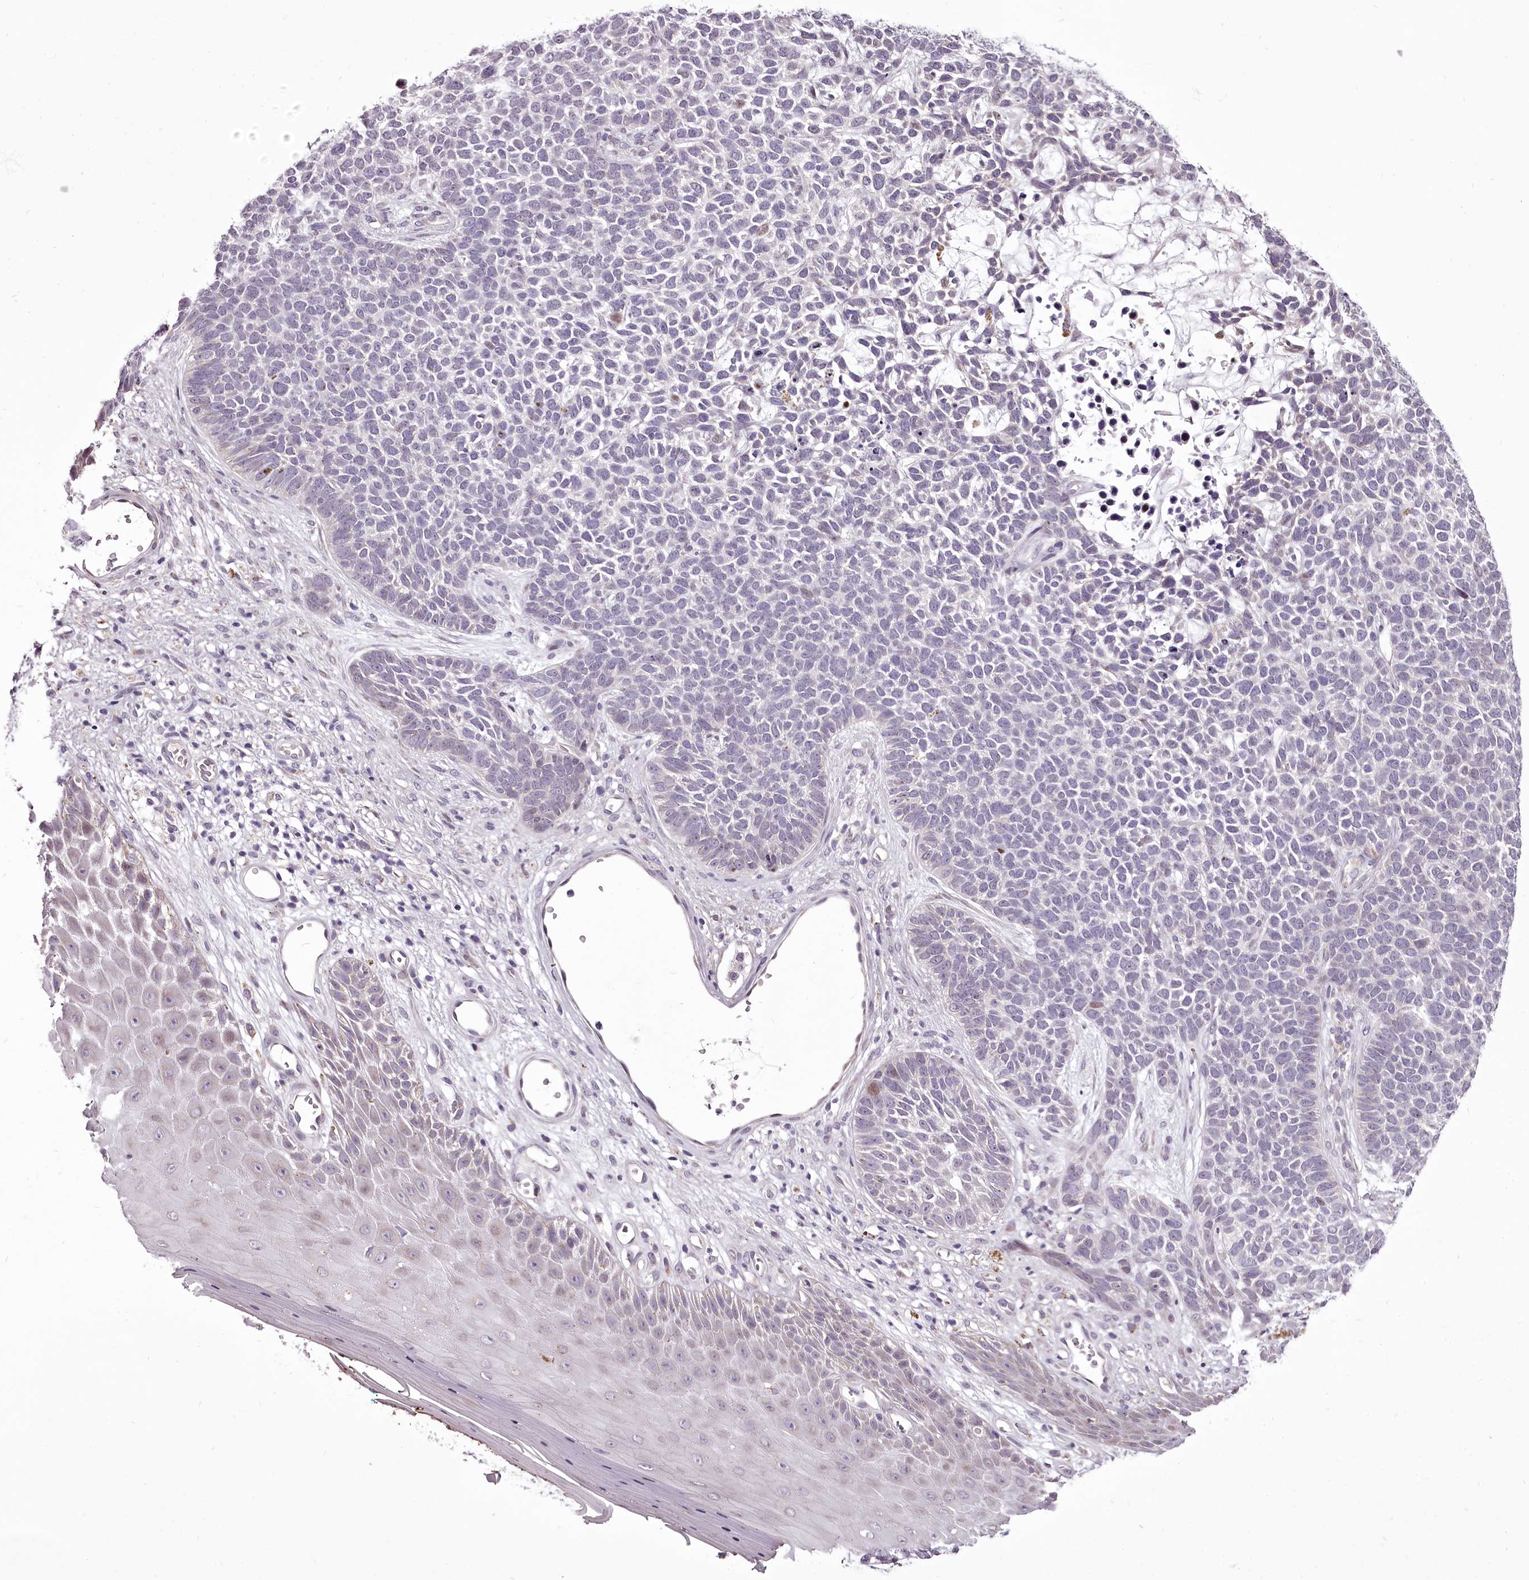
{"staining": {"intensity": "negative", "quantity": "none", "location": "none"}, "tissue": "skin cancer", "cell_type": "Tumor cells", "image_type": "cancer", "snomed": [{"axis": "morphology", "description": "Basal cell carcinoma"}, {"axis": "topography", "description": "Skin"}], "caption": "Tumor cells are negative for protein expression in human basal cell carcinoma (skin).", "gene": "C1orf56", "patient": {"sex": "female", "age": 84}}